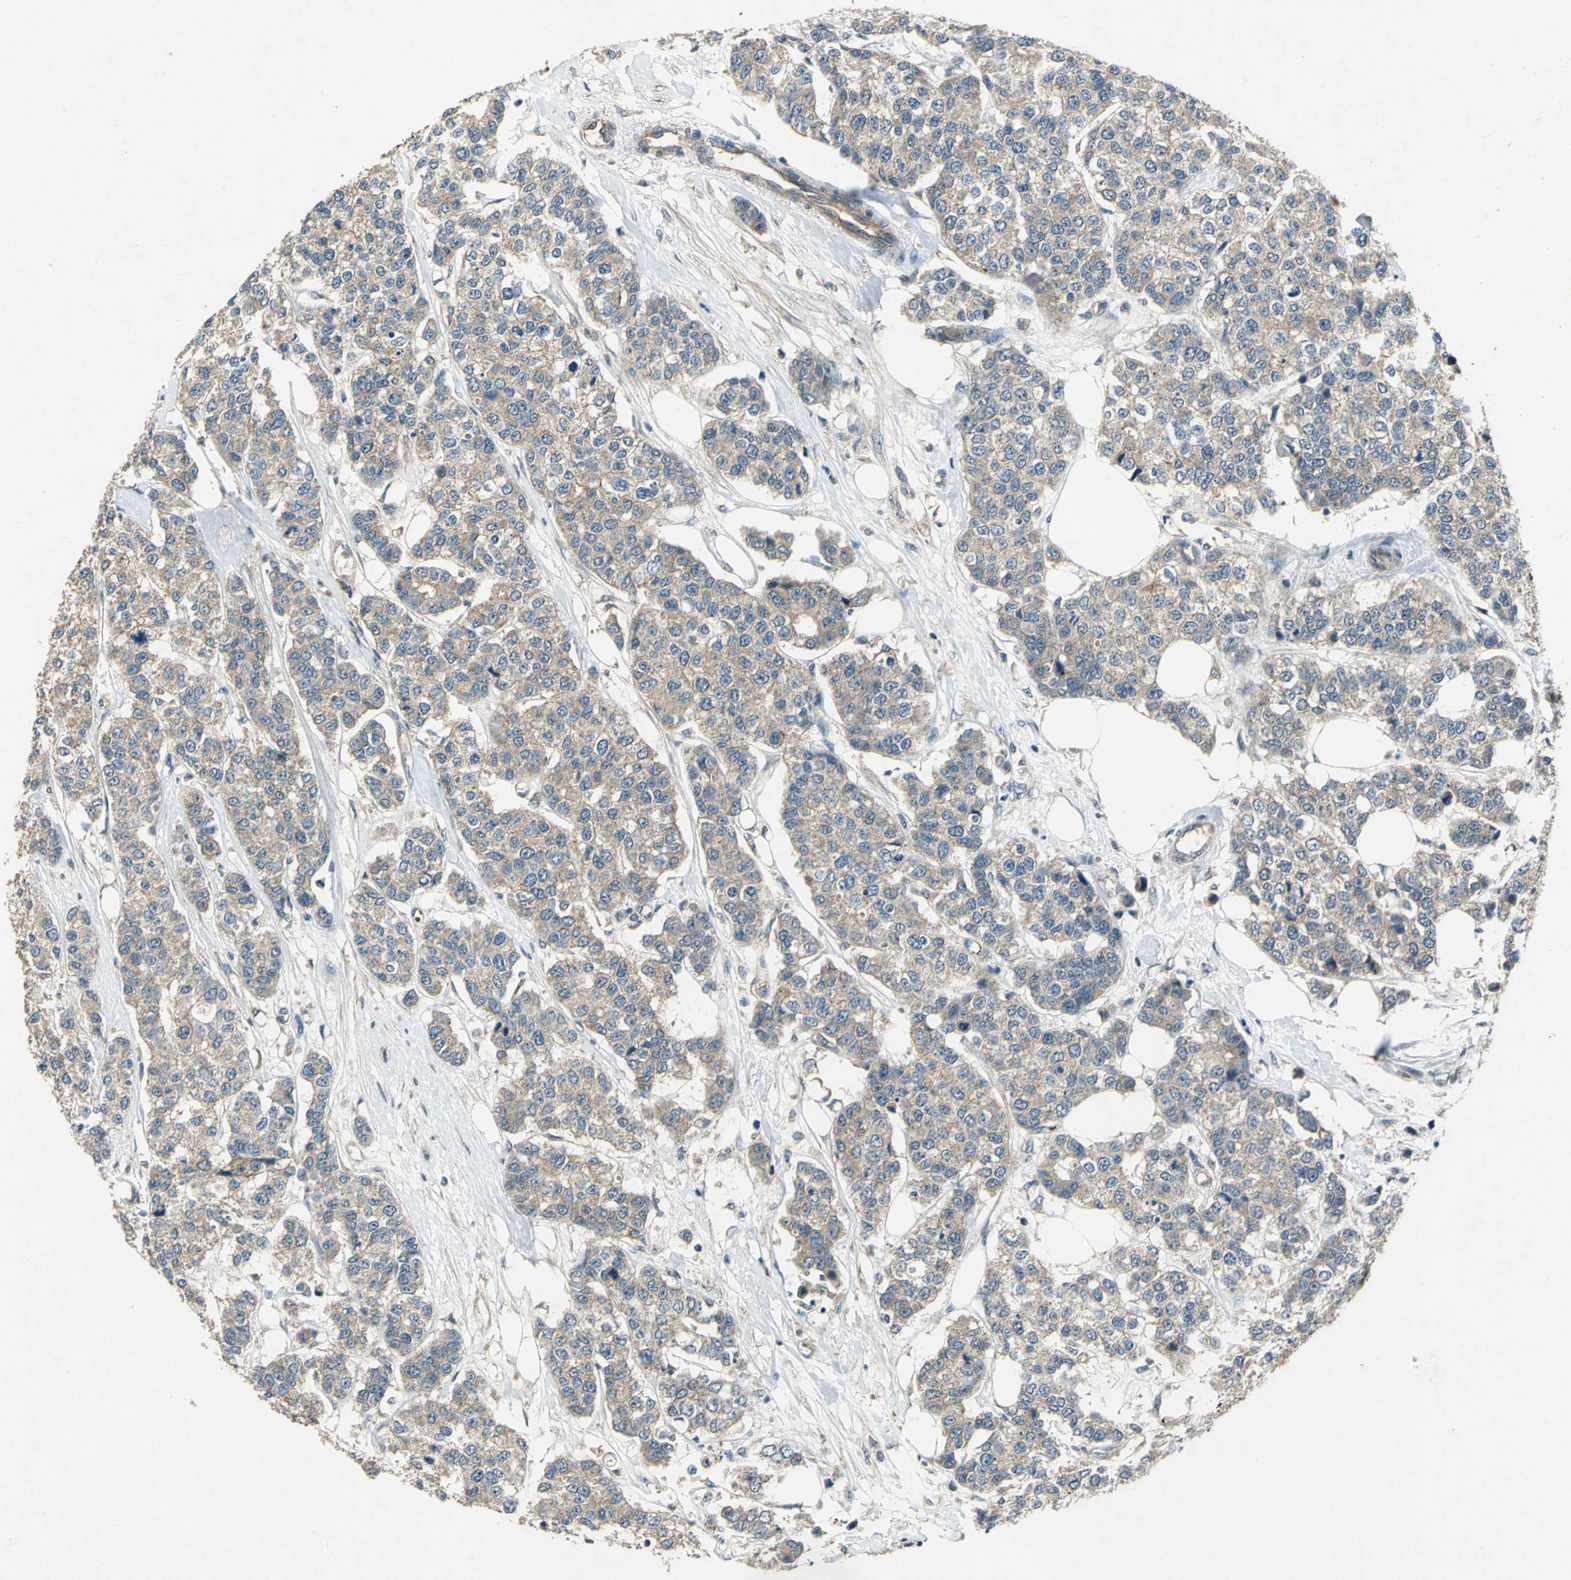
{"staining": {"intensity": "moderate", "quantity": "25%-75%", "location": "cytoplasmic/membranous"}, "tissue": "breast cancer", "cell_type": "Tumor cells", "image_type": "cancer", "snomed": [{"axis": "morphology", "description": "Duct carcinoma"}, {"axis": "topography", "description": "Breast"}], "caption": "High-power microscopy captured an immunohistochemistry image of breast cancer, revealing moderate cytoplasmic/membranous positivity in approximately 25%-75% of tumor cells.", "gene": "EMCN", "patient": {"sex": "female", "age": 51}}